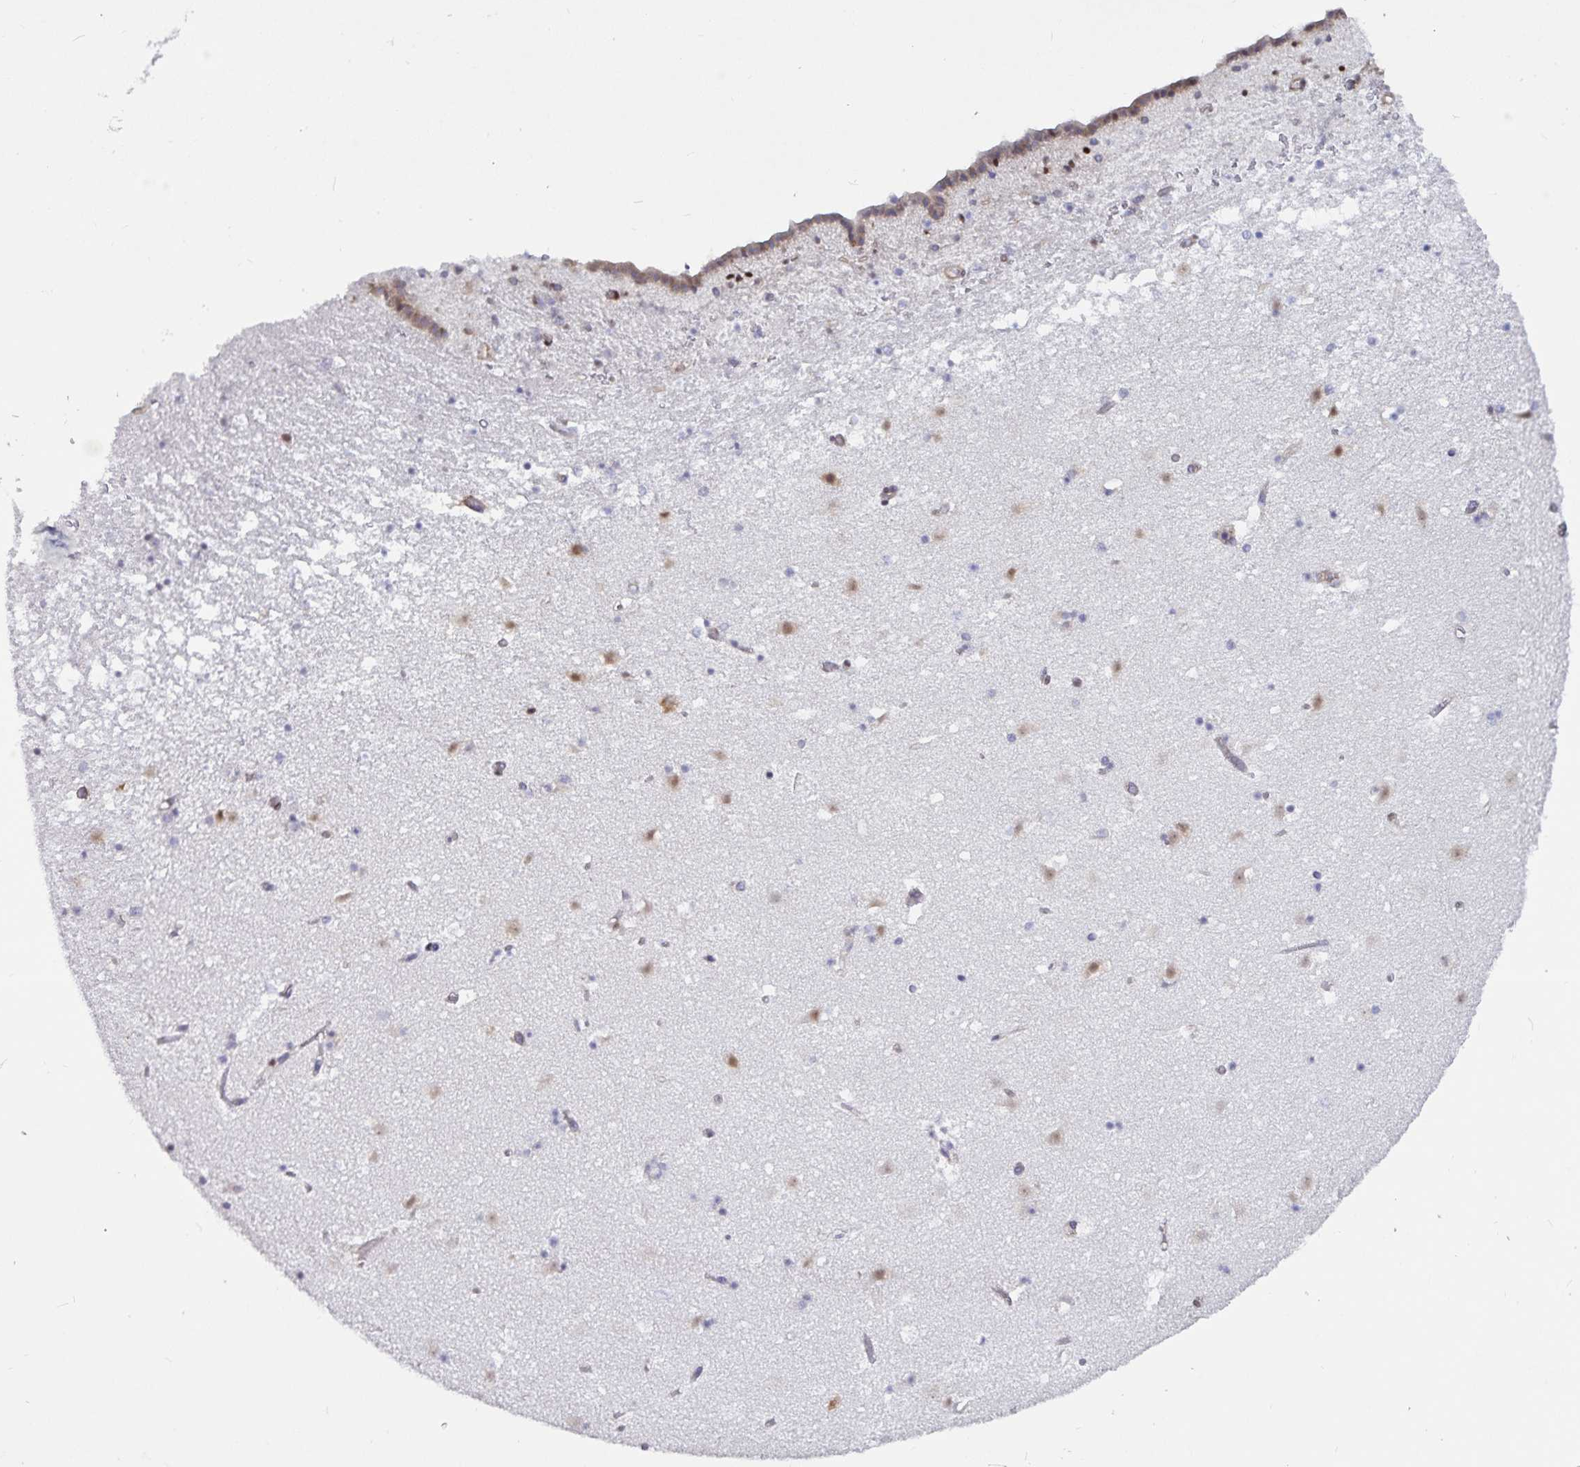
{"staining": {"intensity": "moderate", "quantity": "25%-75%", "location": "cytoplasmic/membranous"}, "tissue": "caudate", "cell_type": "Glial cells", "image_type": "normal", "snomed": [{"axis": "morphology", "description": "Normal tissue, NOS"}, {"axis": "topography", "description": "Lateral ventricle wall"}], "caption": "Benign caudate displays moderate cytoplasmic/membranous expression in about 25%-75% of glial cells.", "gene": "FAM120A", "patient": {"sex": "female", "age": 42}}